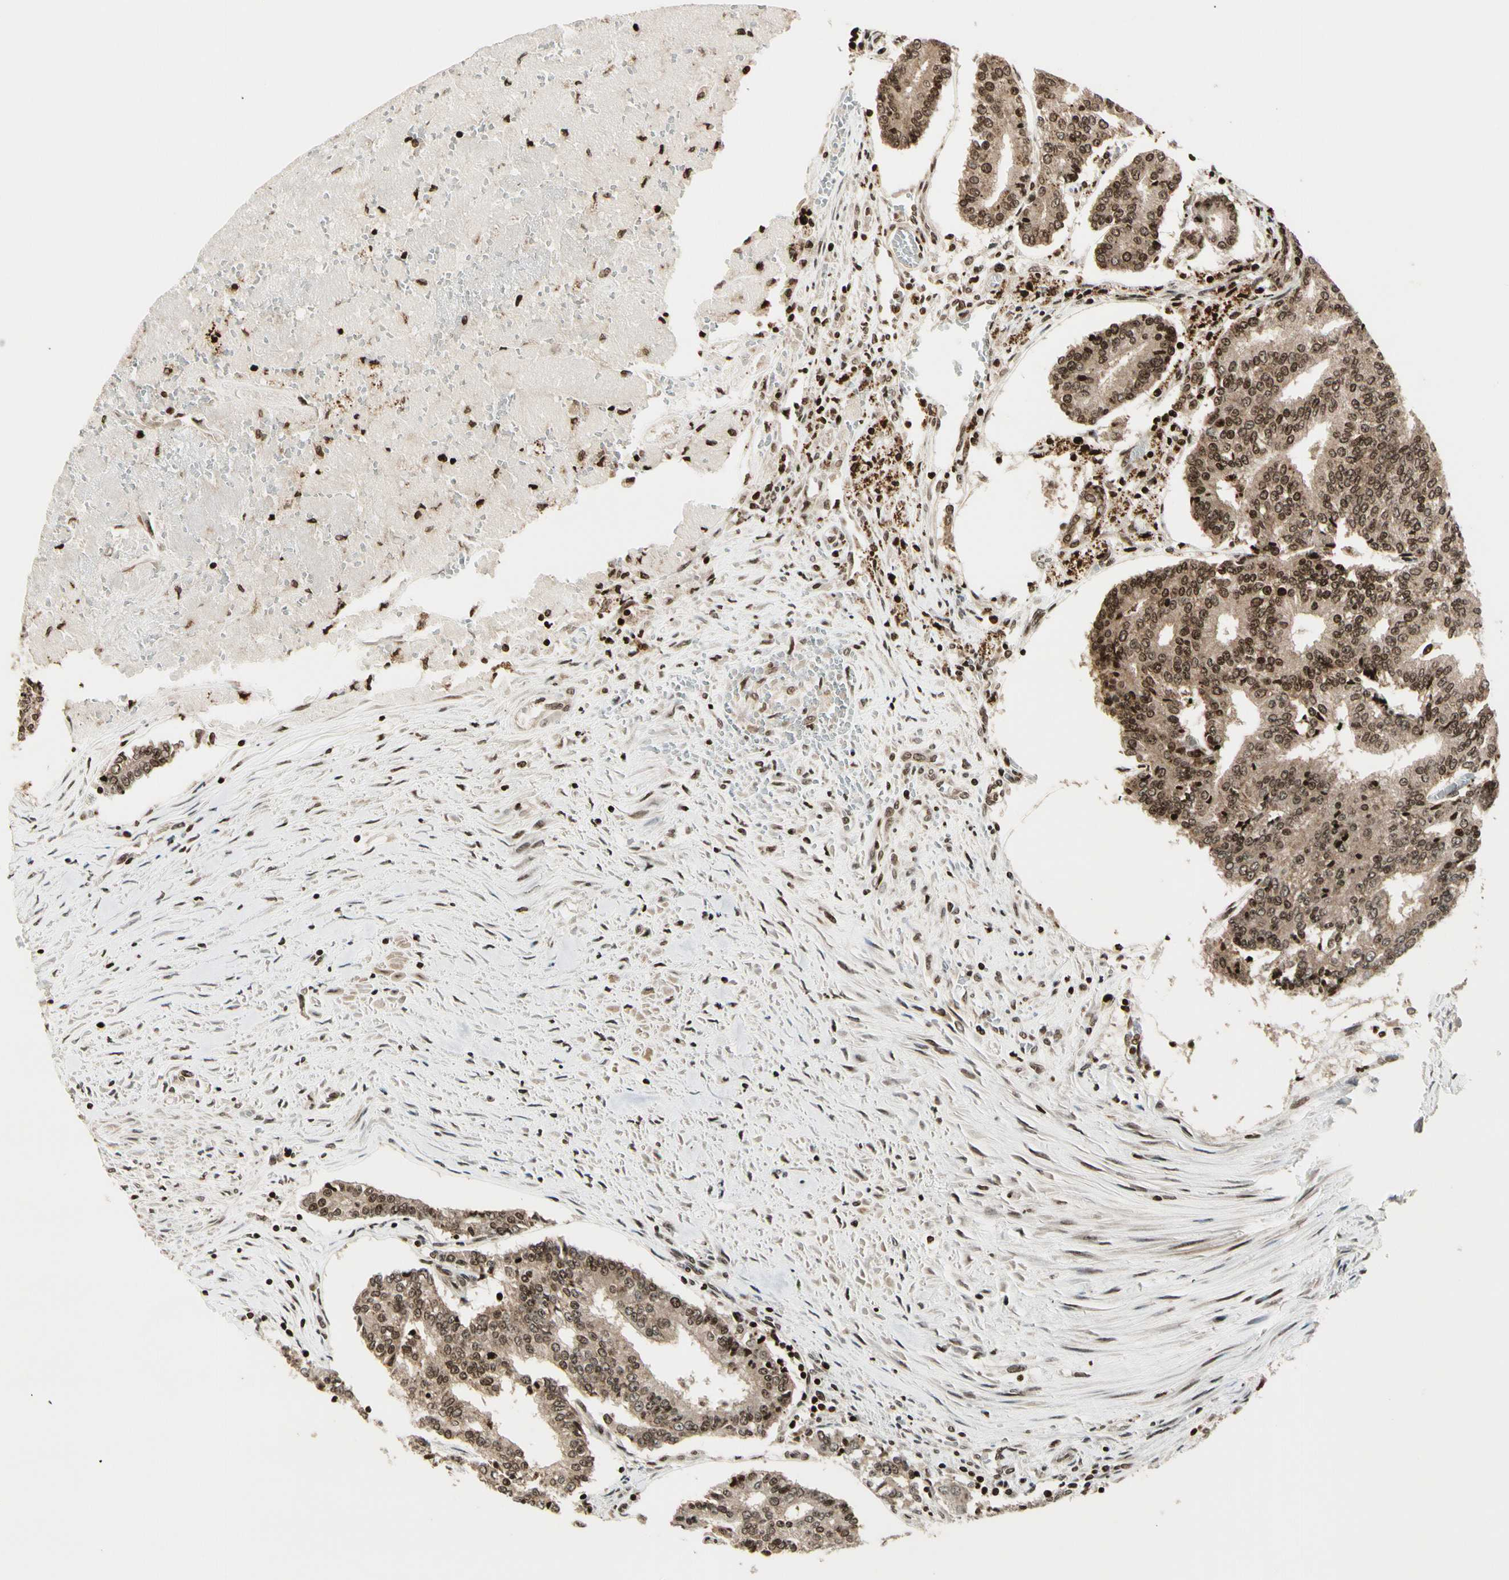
{"staining": {"intensity": "moderate", "quantity": ">75%", "location": "cytoplasmic/membranous,nuclear"}, "tissue": "prostate cancer", "cell_type": "Tumor cells", "image_type": "cancer", "snomed": [{"axis": "morphology", "description": "Adenocarcinoma, High grade"}, {"axis": "topography", "description": "Prostate"}], "caption": "Human prostate cancer (adenocarcinoma (high-grade)) stained with a protein marker shows moderate staining in tumor cells.", "gene": "TSHZ3", "patient": {"sex": "male", "age": 55}}